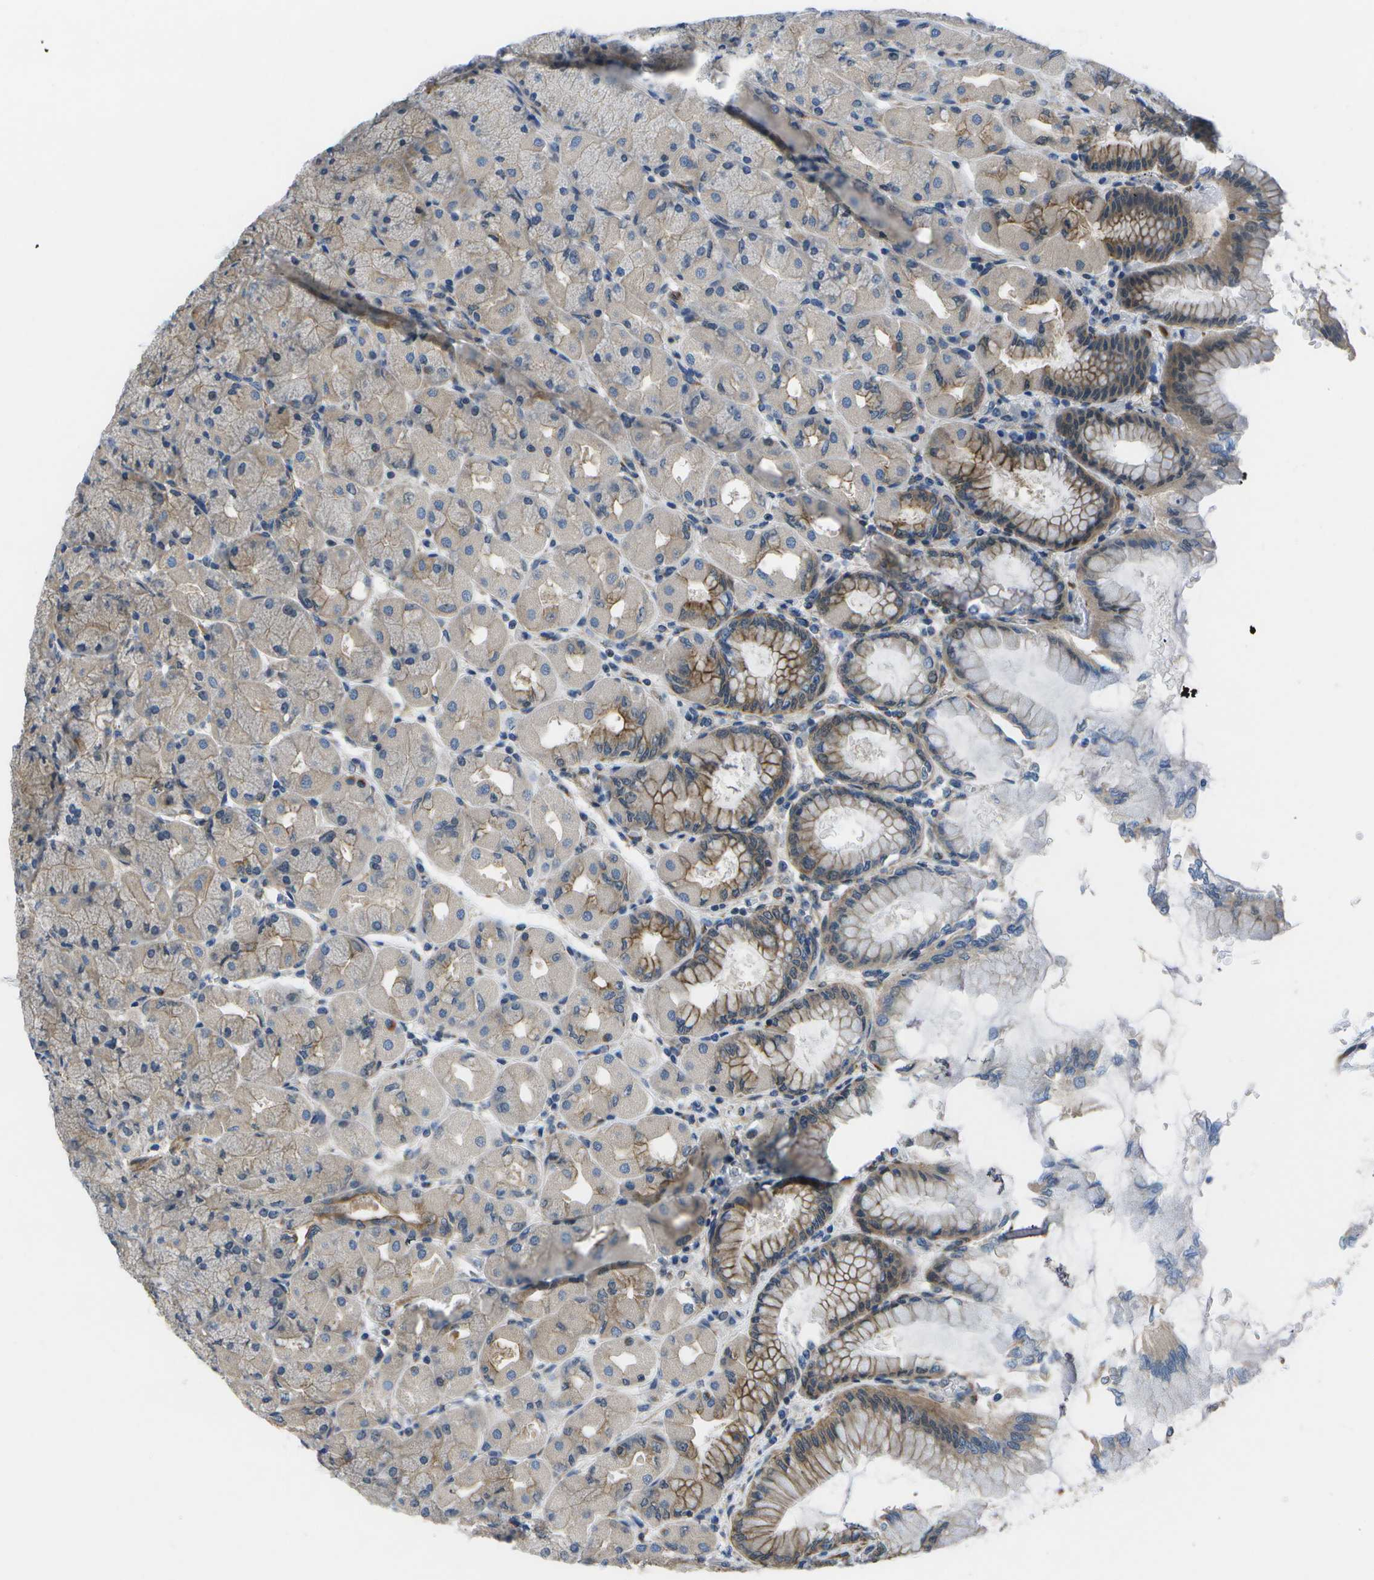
{"staining": {"intensity": "moderate", "quantity": "25%-75%", "location": "cytoplasmic/membranous"}, "tissue": "stomach", "cell_type": "Glandular cells", "image_type": "normal", "snomed": [{"axis": "morphology", "description": "Normal tissue, NOS"}, {"axis": "topography", "description": "Stomach, upper"}], "caption": "Protein expression analysis of benign stomach demonstrates moderate cytoplasmic/membranous positivity in about 25%-75% of glandular cells.", "gene": "P3H1", "patient": {"sex": "female", "age": 56}}